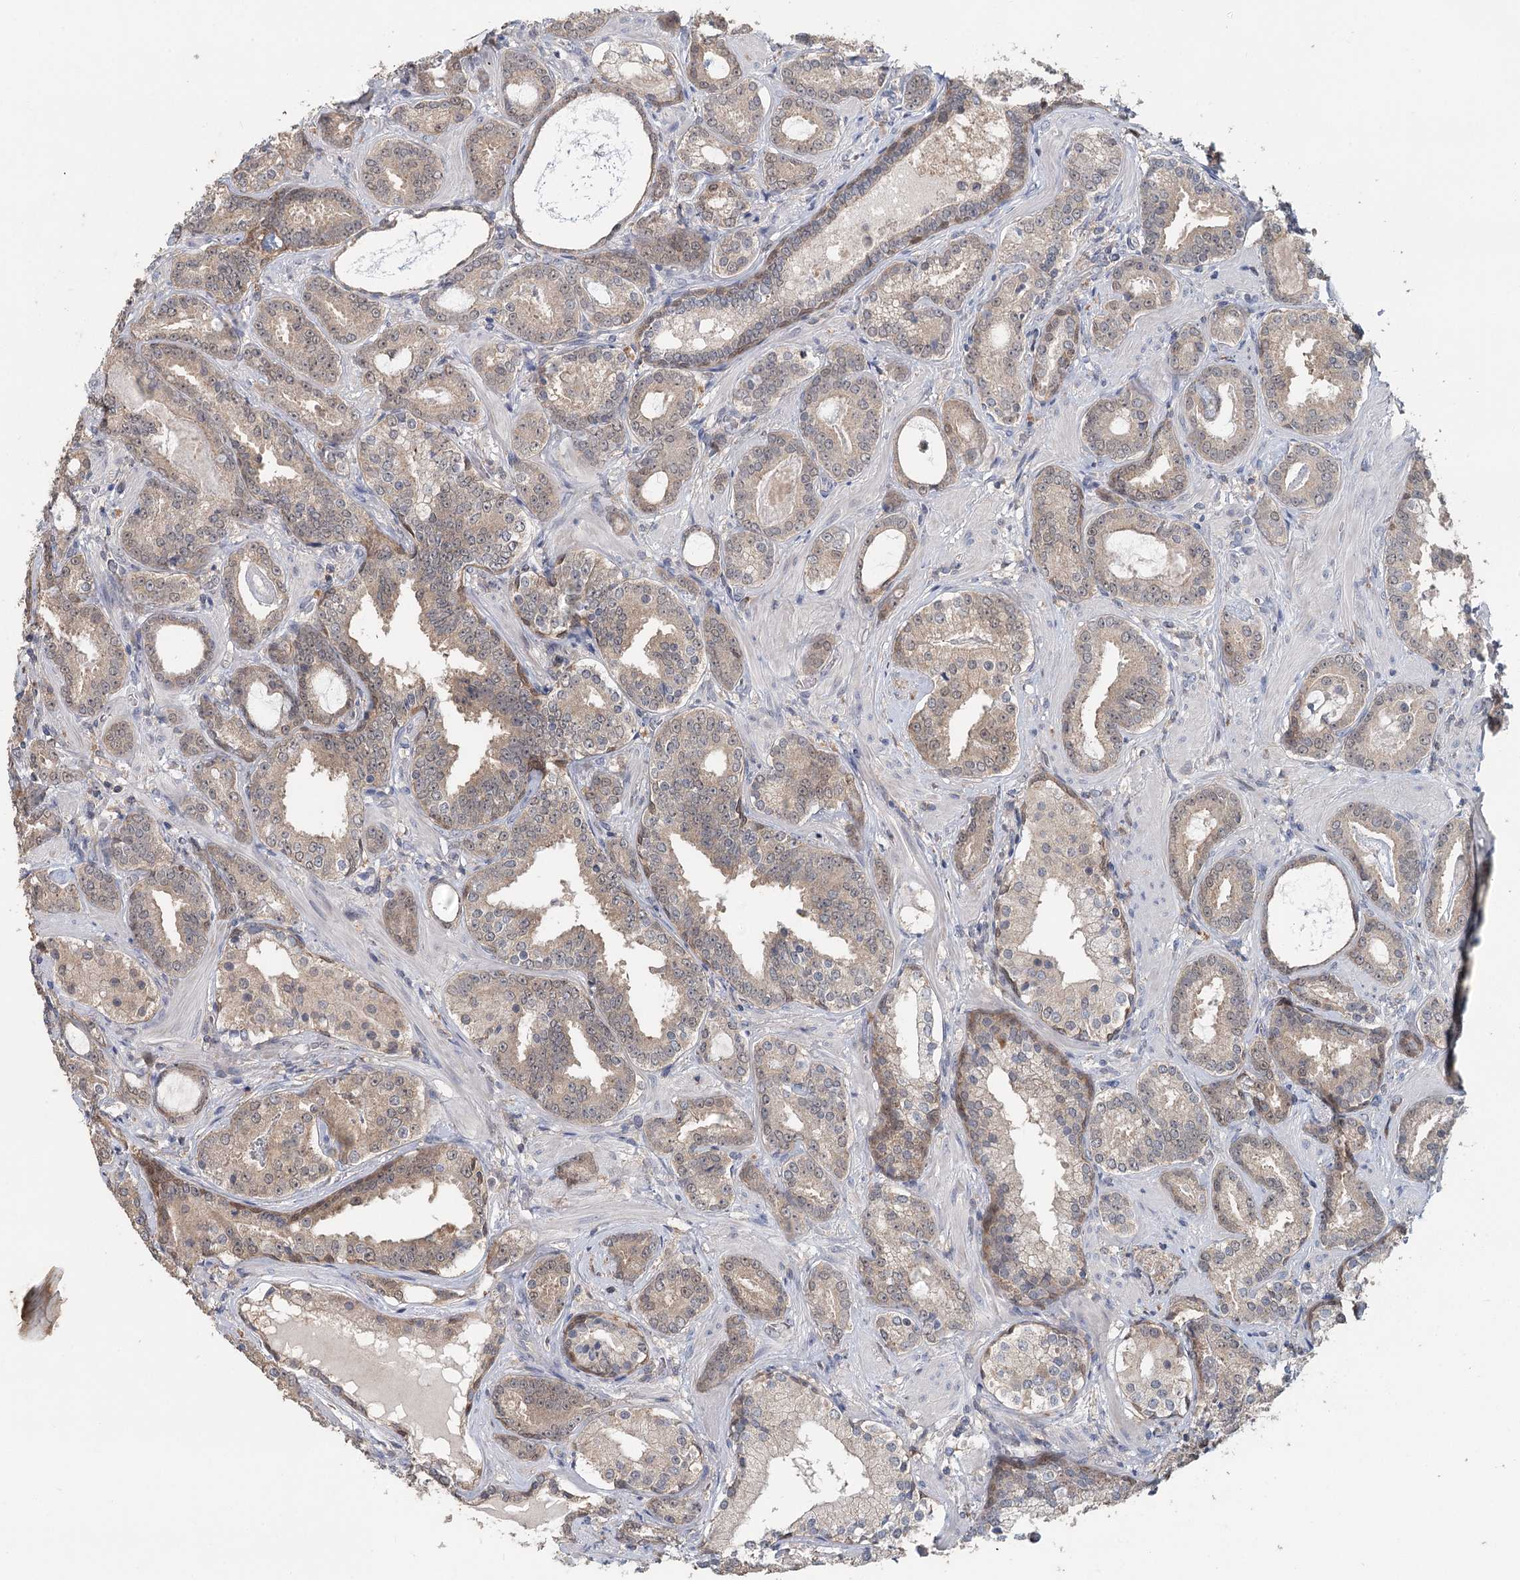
{"staining": {"intensity": "weak", "quantity": "25%-75%", "location": "cytoplasmic/membranous,nuclear"}, "tissue": "prostate cancer", "cell_type": "Tumor cells", "image_type": "cancer", "snomed": [{"axis": "morphology", "description": "Adenocarcinoma, High grade"}, {"axis": "topography", "description": "Prostate"}], "caption": "Prostate high-grade adenocarcinoma stained with DAB IHC exhibits low levels of weak cytoplasmic/membranous and nuclear staining in about 25%-75% of tumor cells.", "gene": "ADK", "patient": {"sex": "male", "age": 58}}